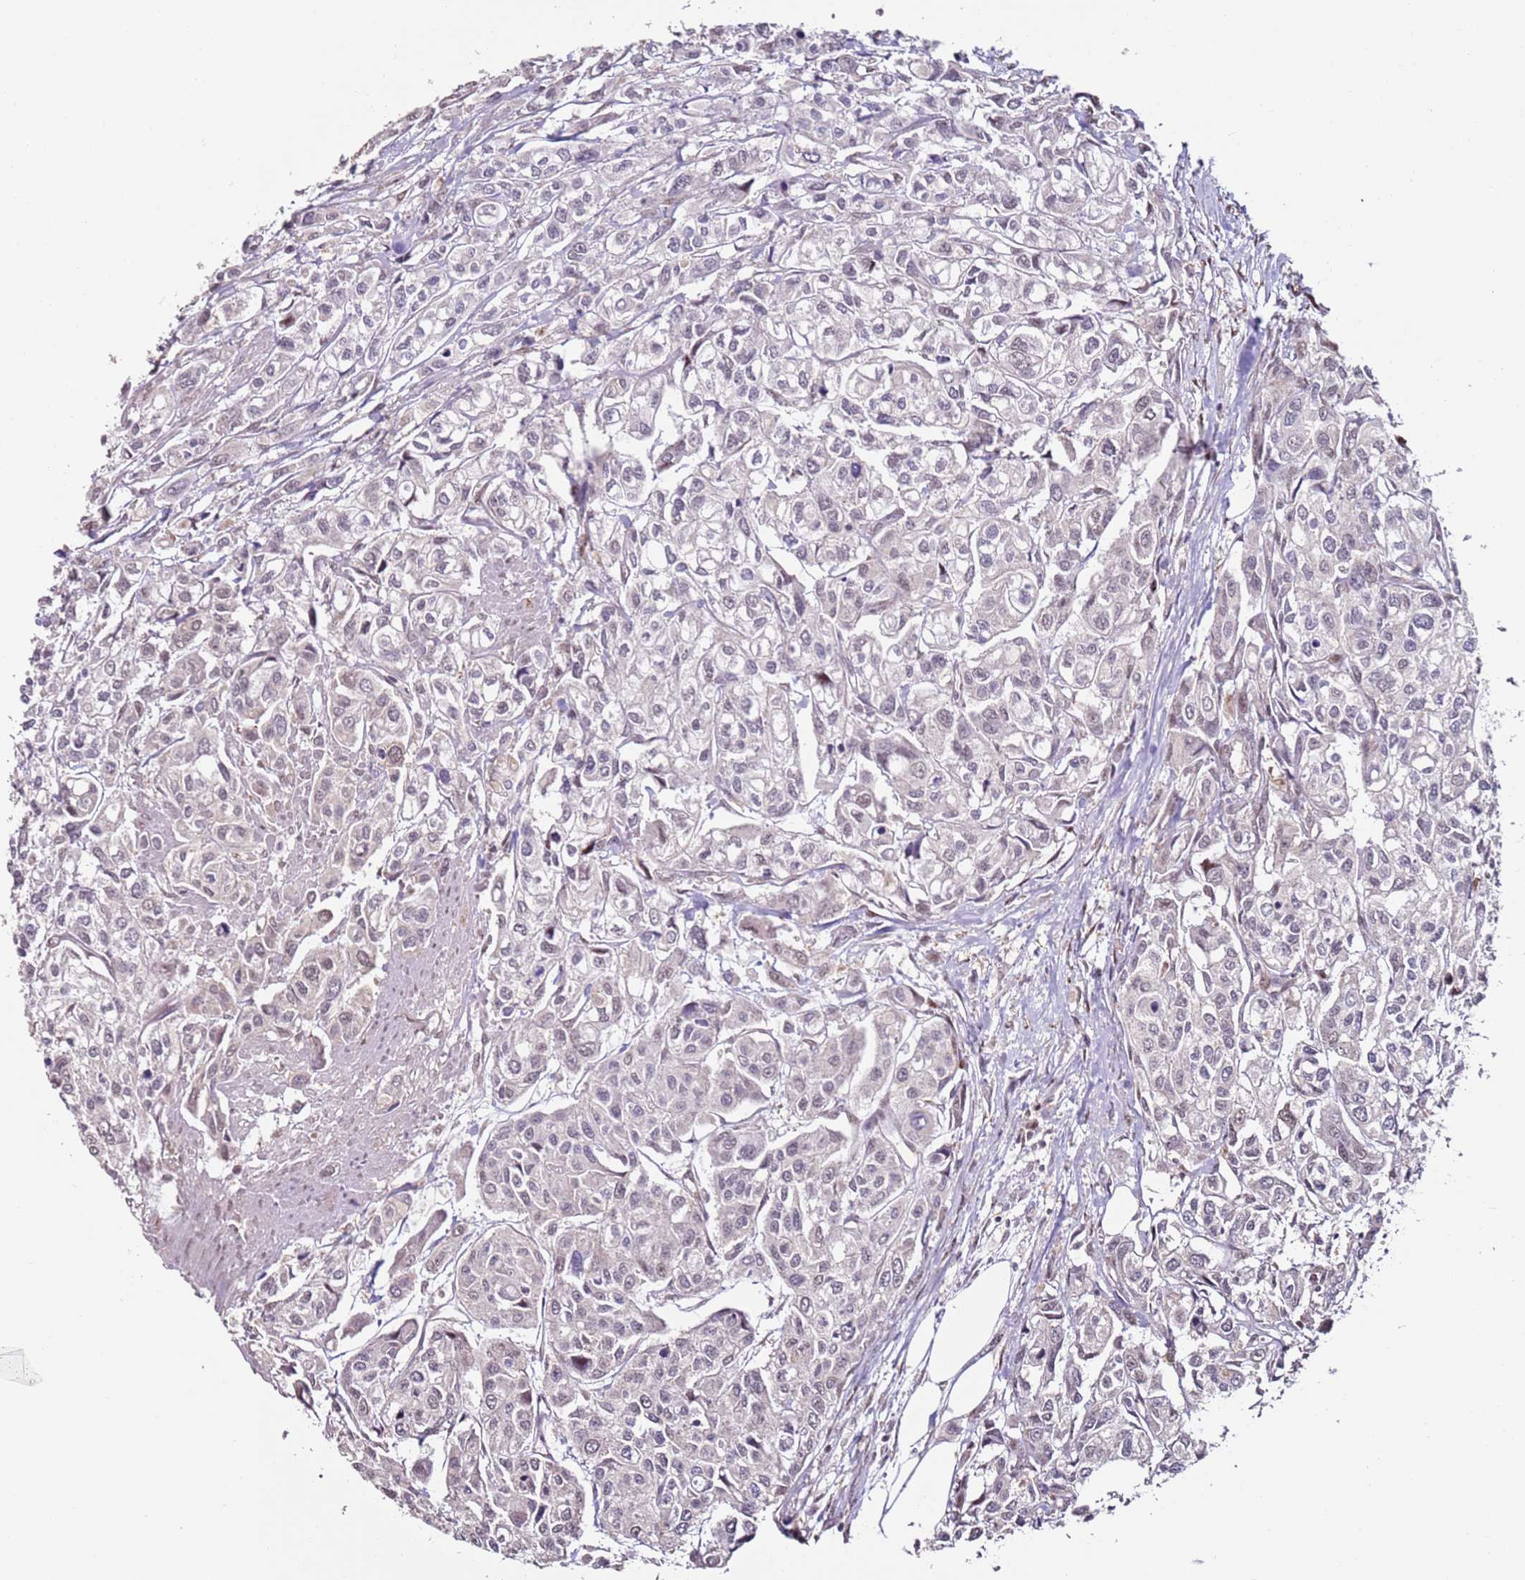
{"staining": {"intensity": "weak", "quantity": "25%-75%", "location": "nuclear"}, "tissue": "urothelial cancer", "cell_type": "Tumor cells", "image_type": "cancer", "snomed": [{"axis": "morphology", "description": "Urothelial carcinoma, High grade"}, {"axis": "topography", "description": "Urinary bladder"}], "caption": "The photomicrograph displays immunohistochemical staining of high-grade urothelial carcinoma. There is weak nuclear positivity is present in about 25%-75% of tumor cells. Ihc stains the protein in brown and the nuclei are stained blue.", "gene": "PSMD4", "patient": {"sex": "male", "age": 67}}